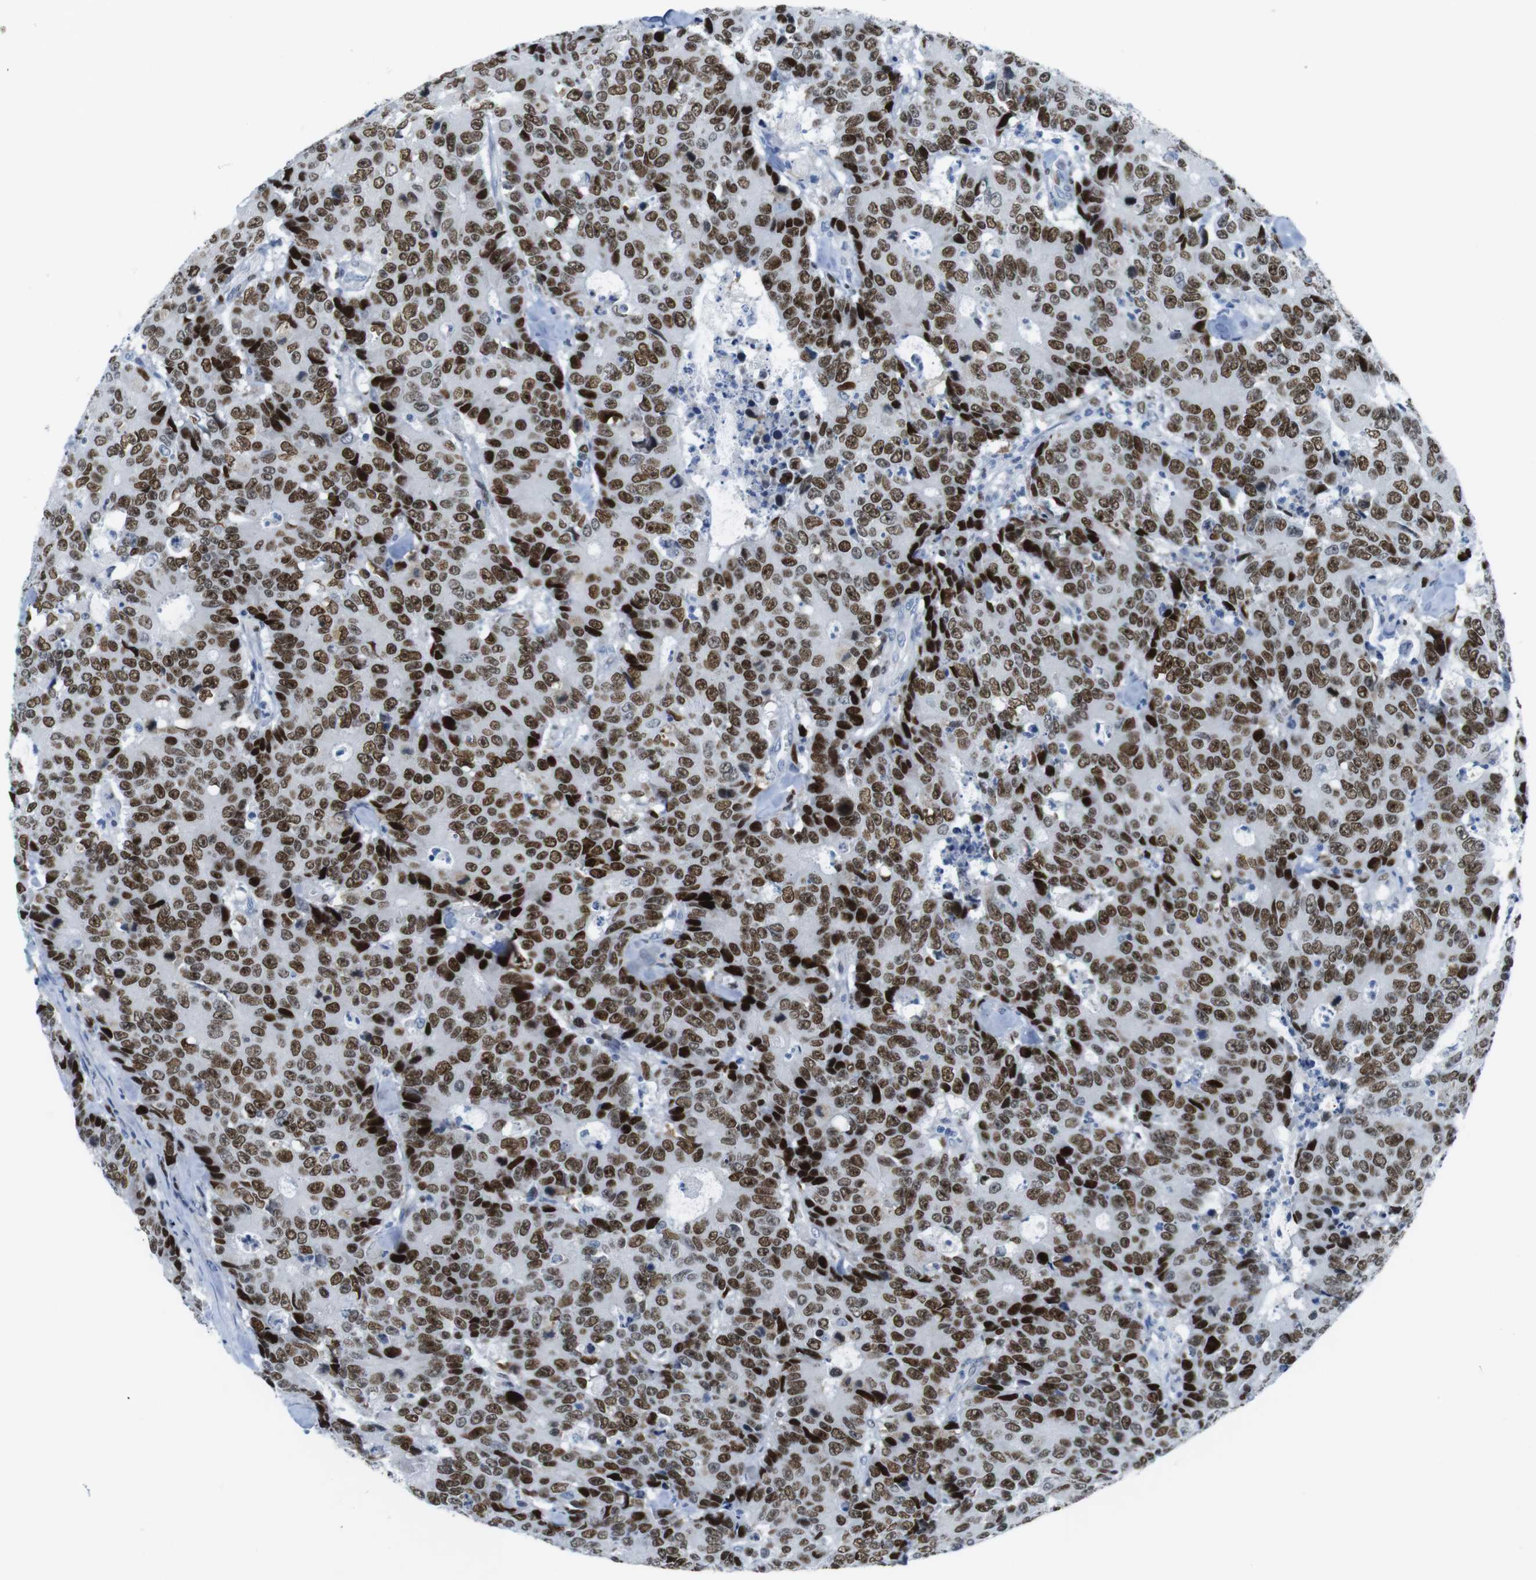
{"staining": {"intensity": "strong", "quantity": ">75%", "location": "nuclear"}, "tissue": "colorectal cancer", "cell_type": "Tumor cells", "image_type": "cancer", "snomed": [{"axis": "morphology", "description": "Adenocarcinoma, NOS"}, {"axis": "topography", "description": "Colon"}], "caption": "Colorectal cancer (adenocarcinoma) stained with DAB immunohistochemistry (IHC) shows high levels of strong nuclear positivity in approximately >75% of tumor cells.", "gene": "CHAF1A", "patient": {"sex": "female", "age": 86}}